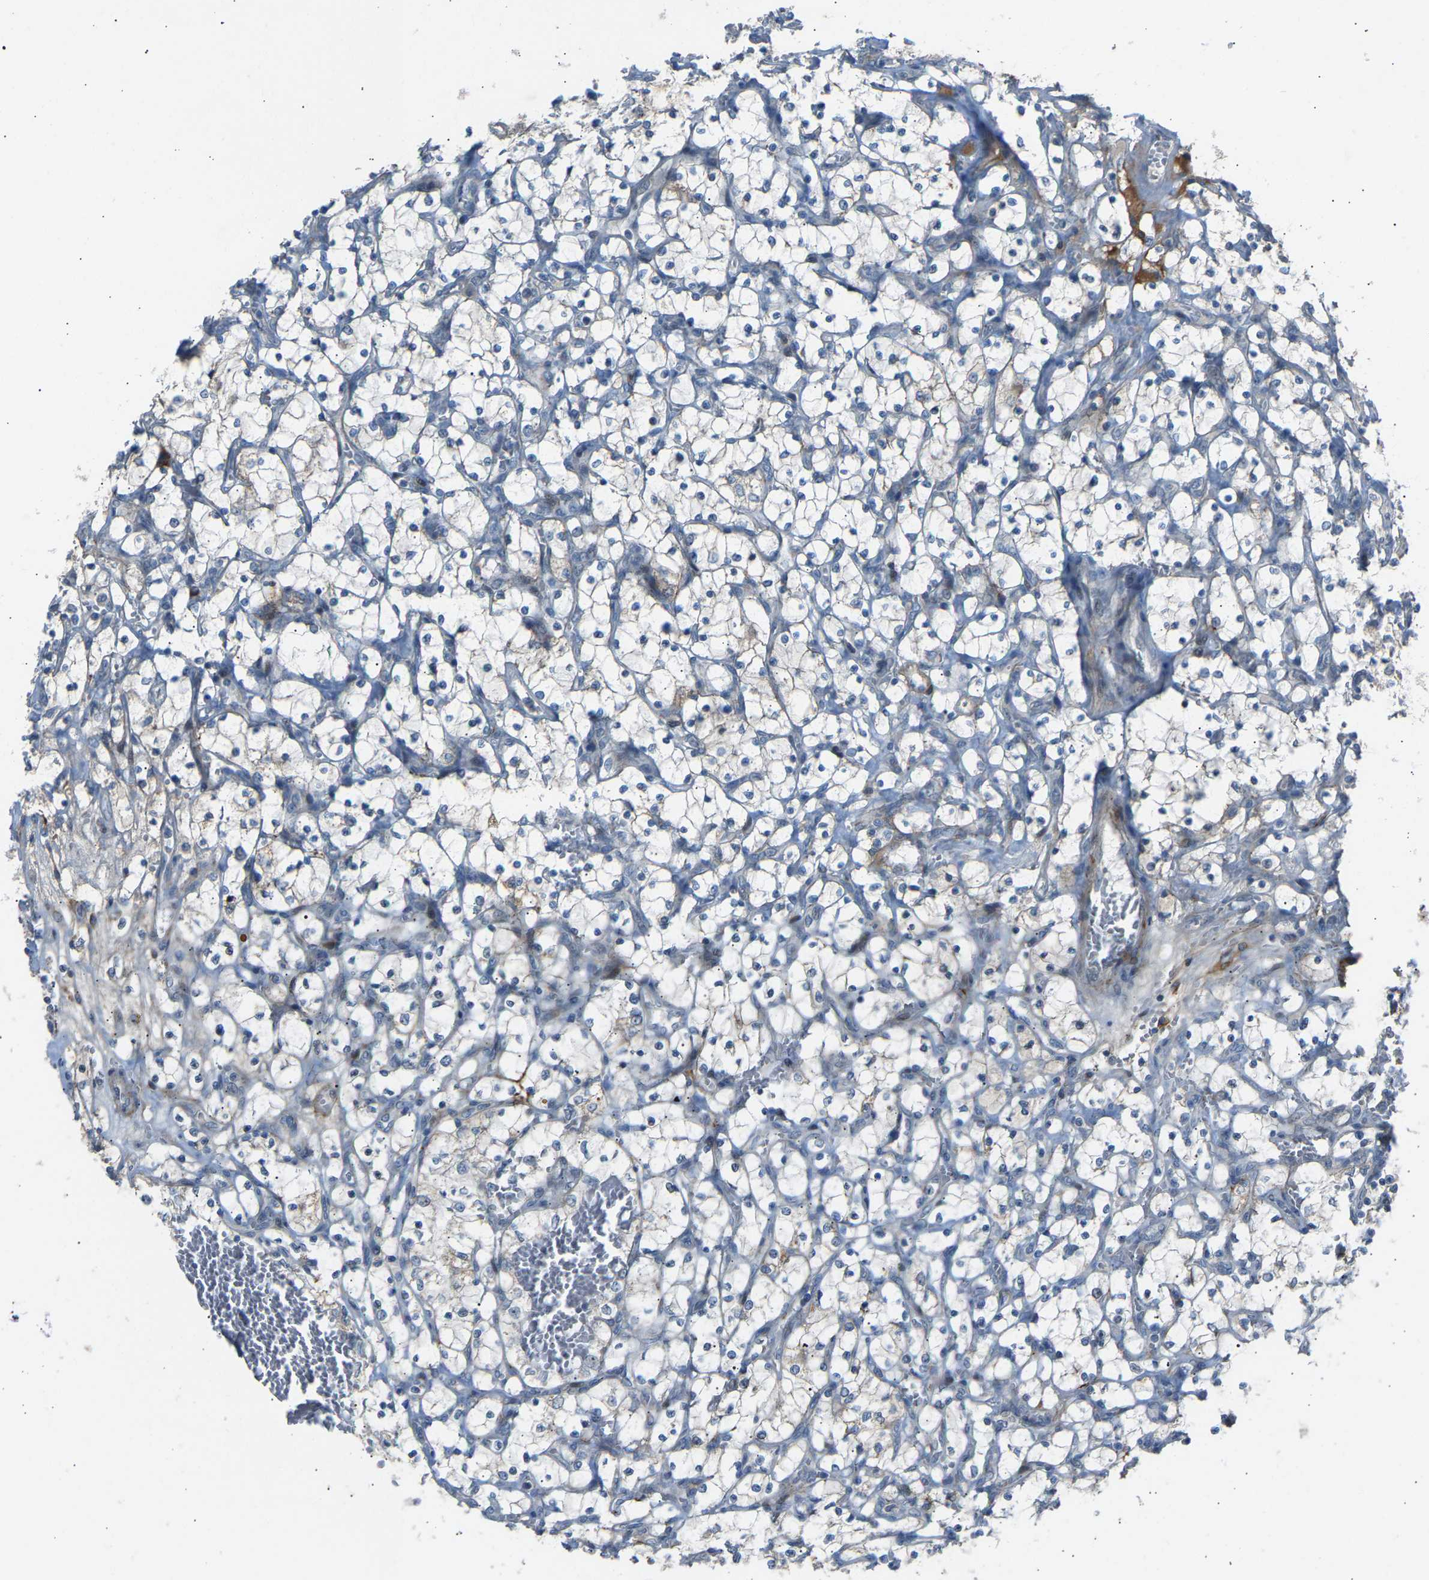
{"staining": {"intensity": "negative", "quantity": "none", "location": "none"}, "tissue": "renal cancer", "cell_type": "Tumor cells", "image_type": "cancer", "snomed": [{"axis": "morphology", "description": "Adenocarcinoma, NOS"}, {"axis": "topography", "description": "Kidney"}], "caption": "DAB immunohistochemical staining of adenocarcinoma (renal) reveals no significant expression in tumor cells. Nuclei are stained in blue.", "gene": "VPS41", "patient": {"sex": "female", "age": 69}}